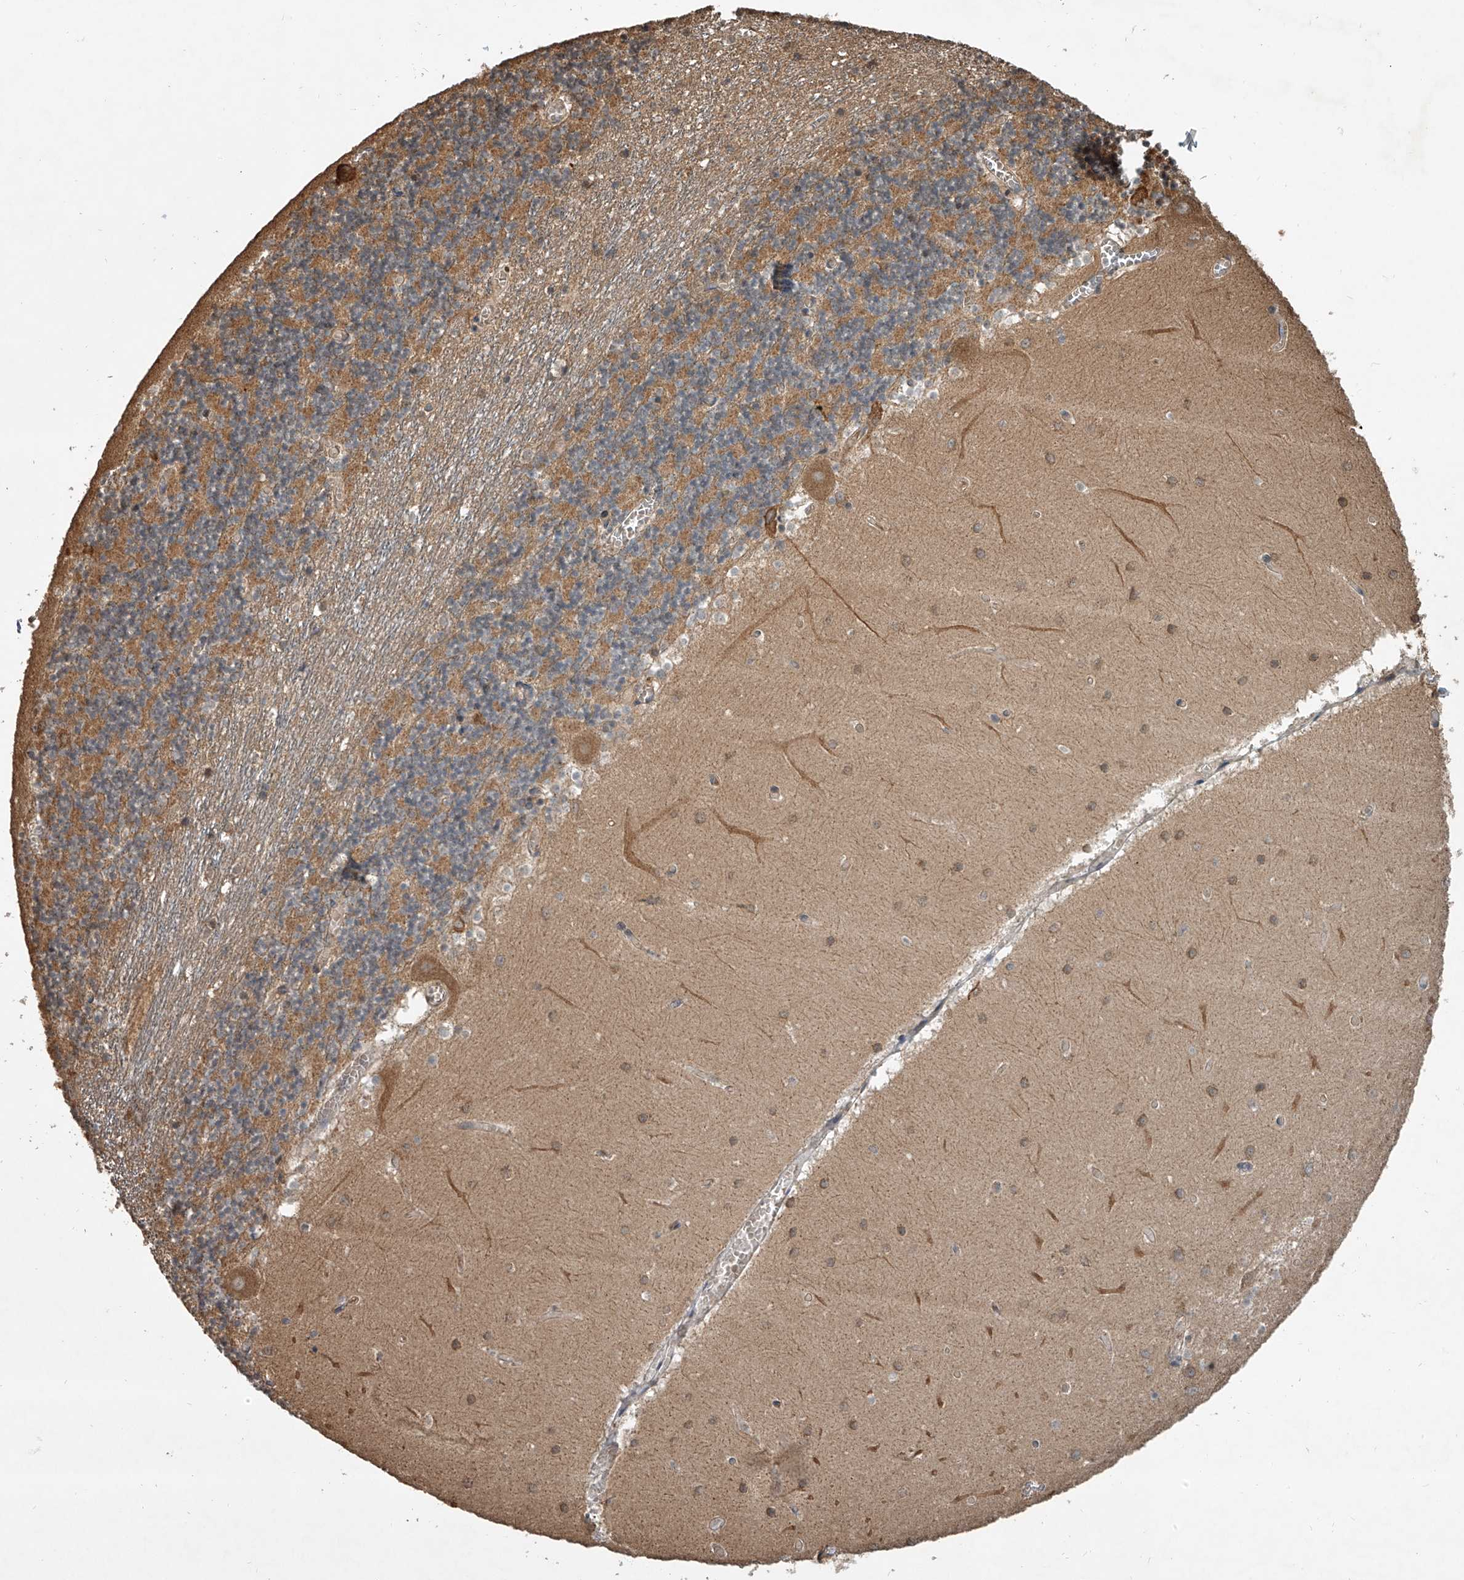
{"staining": {"intensity": "moderate", "quantity": "25%-75%", "location": "cytoplasmic/membranous"}, "tissue": "cerebellum", "cell_type": "Cells in granular layer", "image_type": "normal", "snomed": [{"axis": "morphology", "description": "Normal tissue, NOS"}, {"axis": "topography", "description": "Cerebellum"}], "caption": "DAB immunohistochemical staining of normal cerebellum demonstrates moderate cytoplasmic/membranous protein staining in about 25%-75% of cells in granular layer.", "gene": "NFS1", "patient": {"sex": "female", "age": 28}}